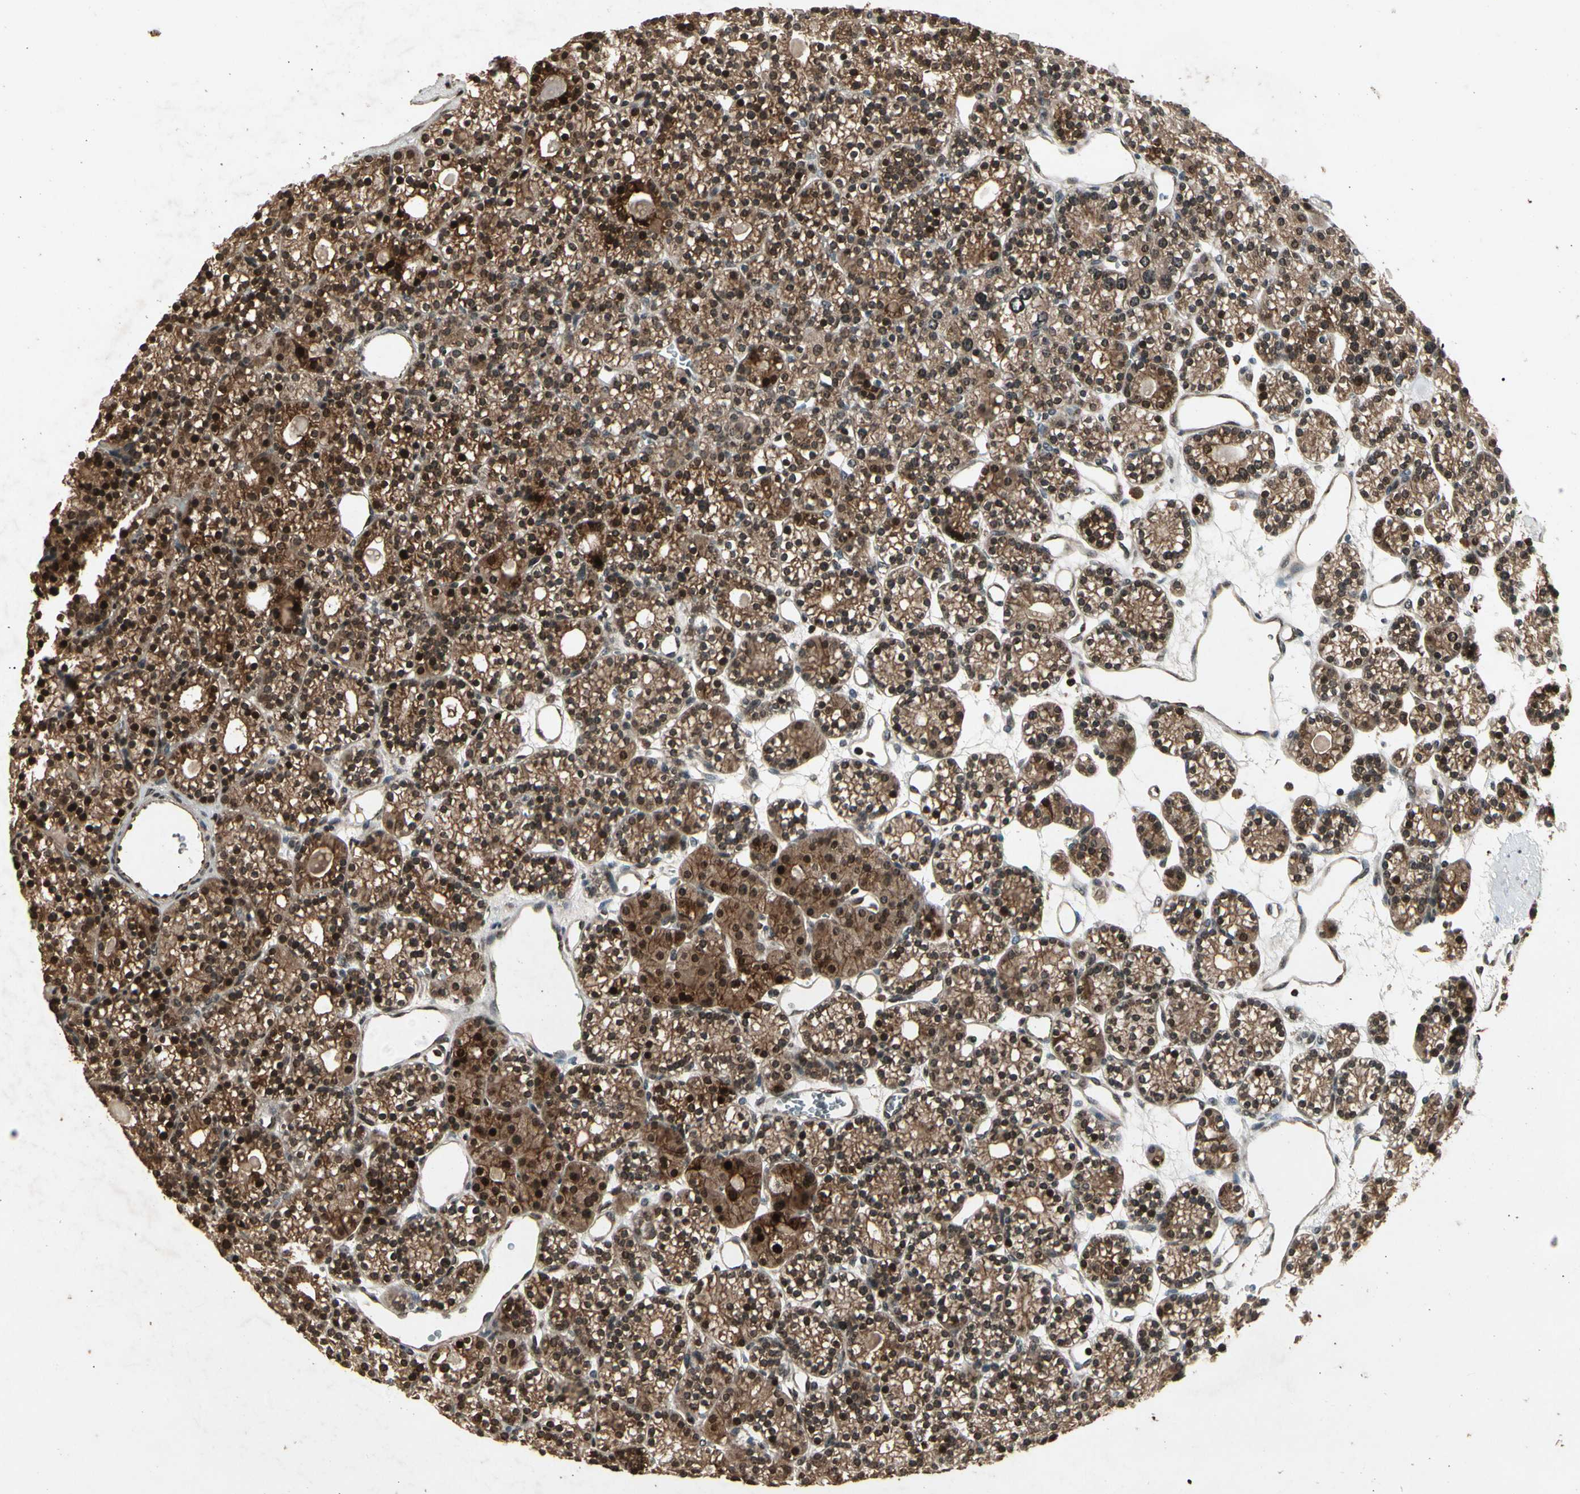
{"staining": {"intensity": "strong", "quantity": ">75%", "location": "cytoplasmic/membranous,nuclear"}, "tissue": "parathyroid gland", "cell_type": "Glandular cells", "image_type": "normal", "snomed": [{"axis": "morphology", "description": "Normal tissue, NOS"}, {"axis": "topography", "description": "Parathyroid gland"}], "caption": "Brown immunohistochemical staining in unremarkable parathyroid gland displays strong cytoplasmic/membranous,nuclear positivity in about >75% of glandular cells. The staining is performed using DAB (3,3'-diaminobenzidine) brown chromogen to label protein expression. The nuclei are counter-stained blue using hematoxylin.", "gene": "GLRX", "patient": {"sex": "female", "age": 64}}